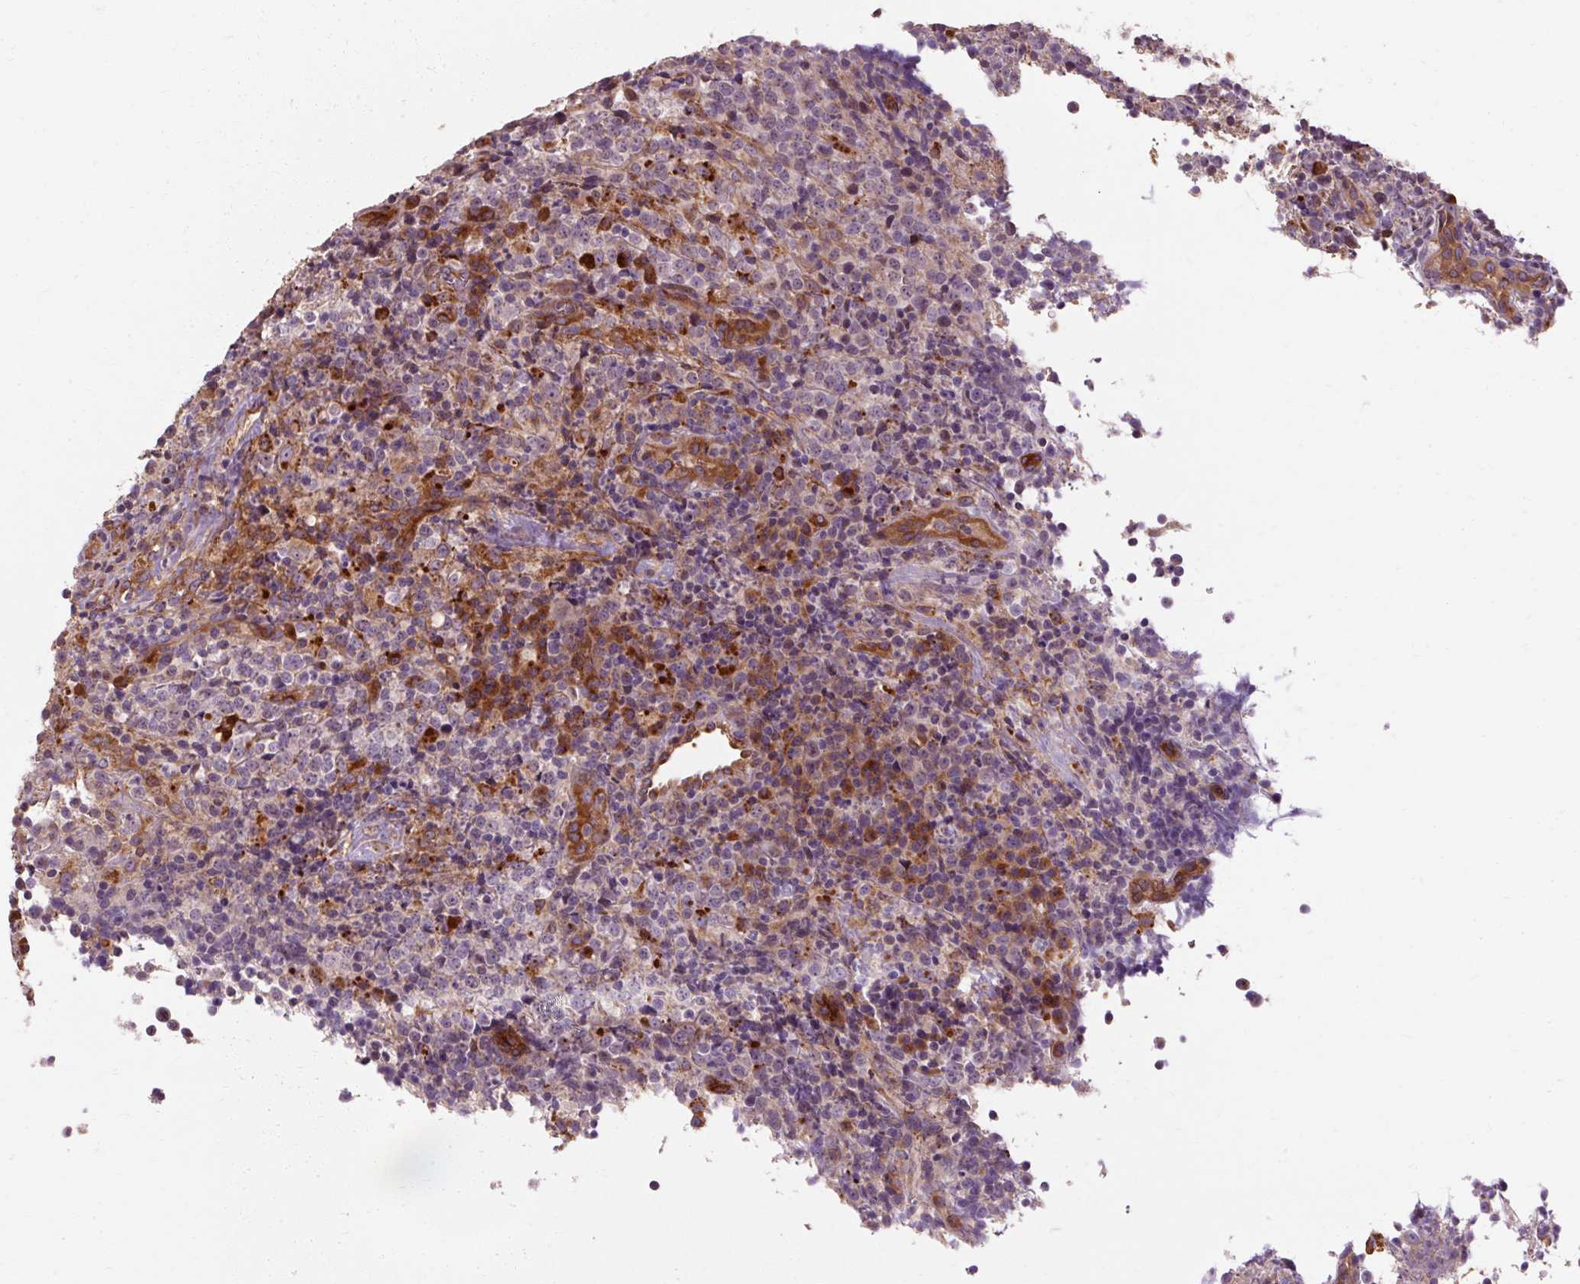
{"staining": {"intensity": "negative", "quantity": "none", "location": "none"}, "tissue": "lymphoma", "cell_type": "Tumor cells", "image_type": "cancer", "snomed": [{"axis": "morphology", "description": "Malignant lymphoma, non-Hodgkin's type, High grade"}, {"axis": "topography", "description": "Lymph node"}], "caption": "This is a image of immunohistochemistry (IHC) staining of lymphoma, which shows no expression in tumor cells.", "gene": "TBC1D4", "patient": {"sex": "male", "age": 54}}